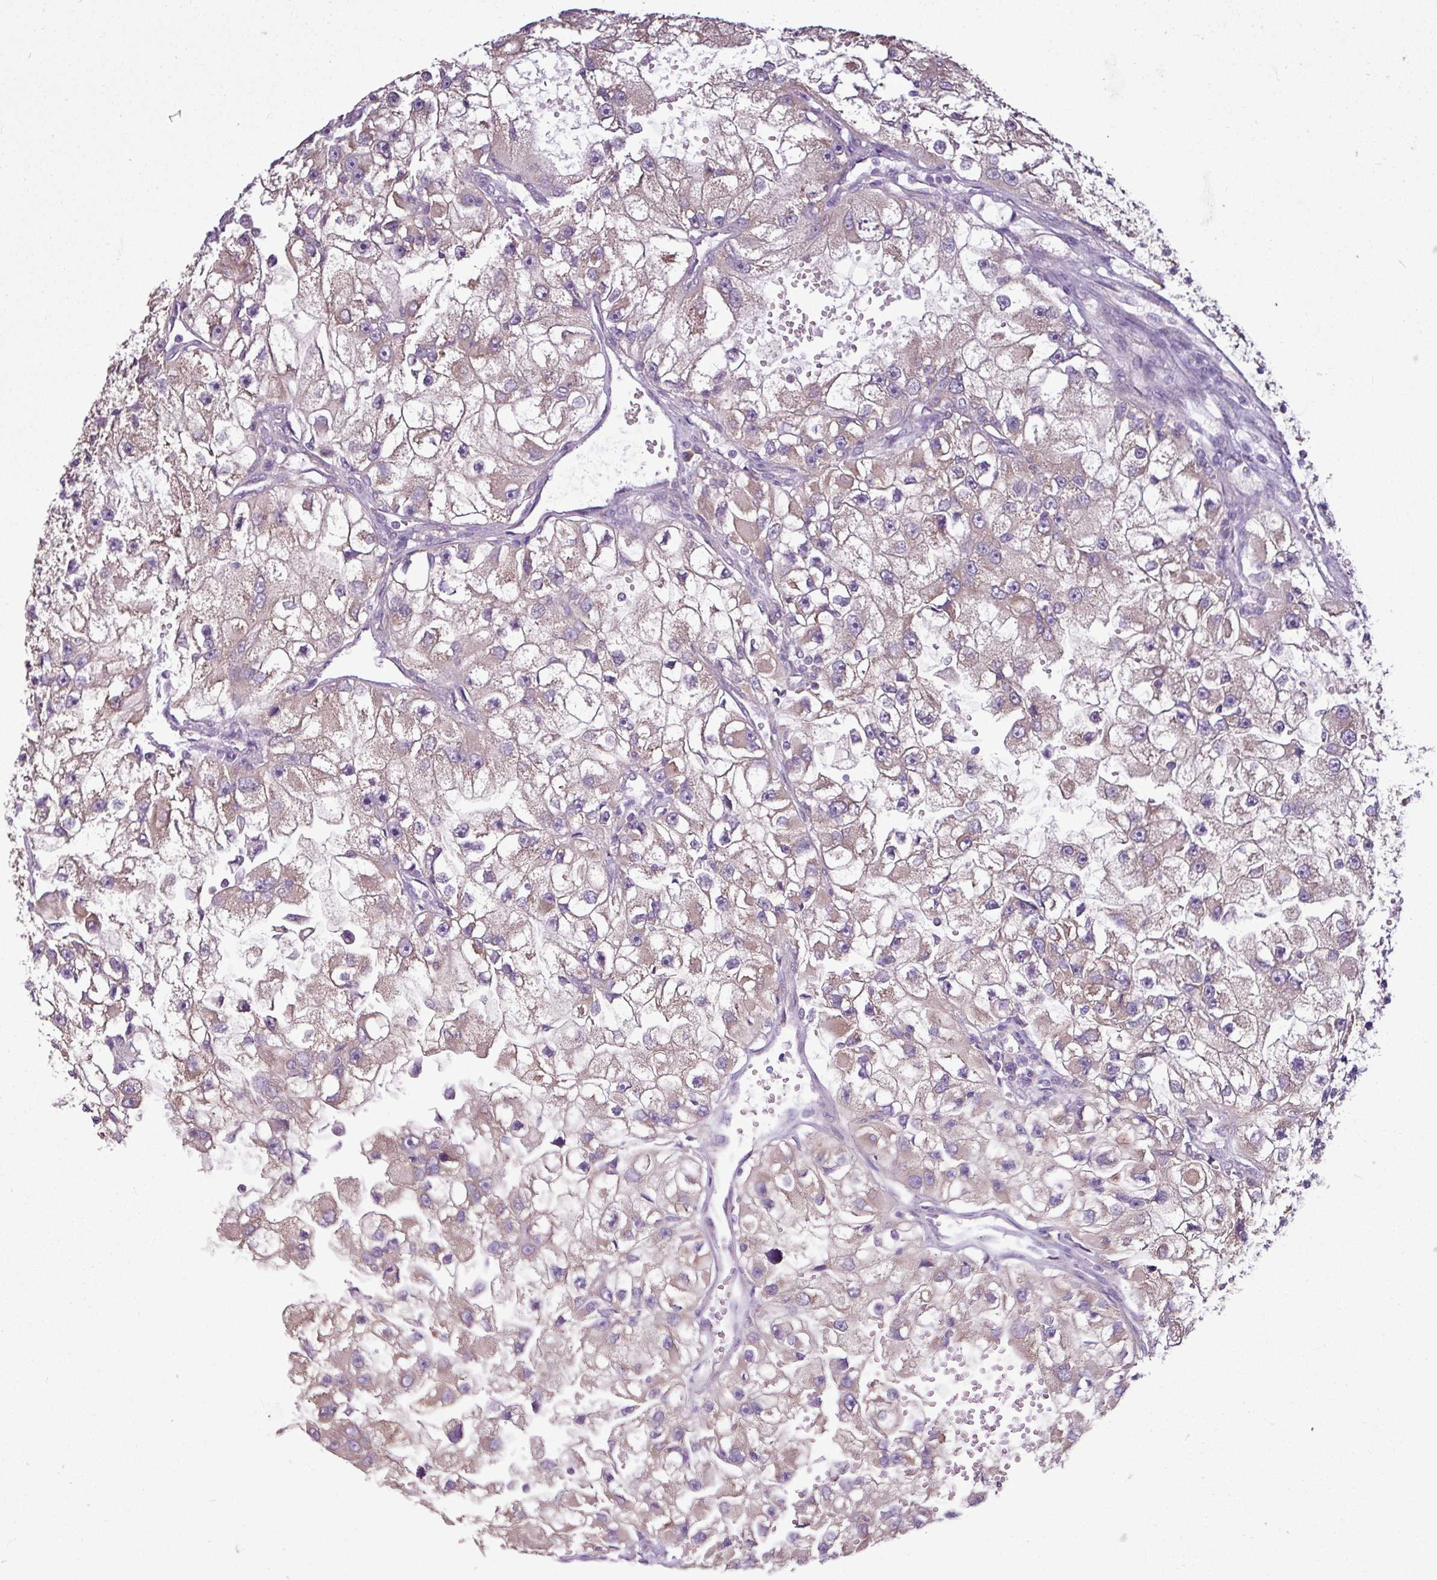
{"staining": {"intensity": "weak", "quantity": "25%-75%", "location": "cytoplasmic/membranous"}, "tissue": "renal cancer", "cell_type": "Tumor cells", "image_type": "cancer", "snomed": [{"axis": "morphology", "description": "Adenocarcinoma, NOS"}, {"axis": "topography", "description": "Kidney"}], "caption": "A histopathology image showing weak cytoplasmic/membranous staining in about 25%-75% of tumor cells in renal cancer (adenocarcinoma), as visualized by brown immunohistochemical staining.", "gene": "AGAP5", "patient": {"sex": "male", "age": 63}}